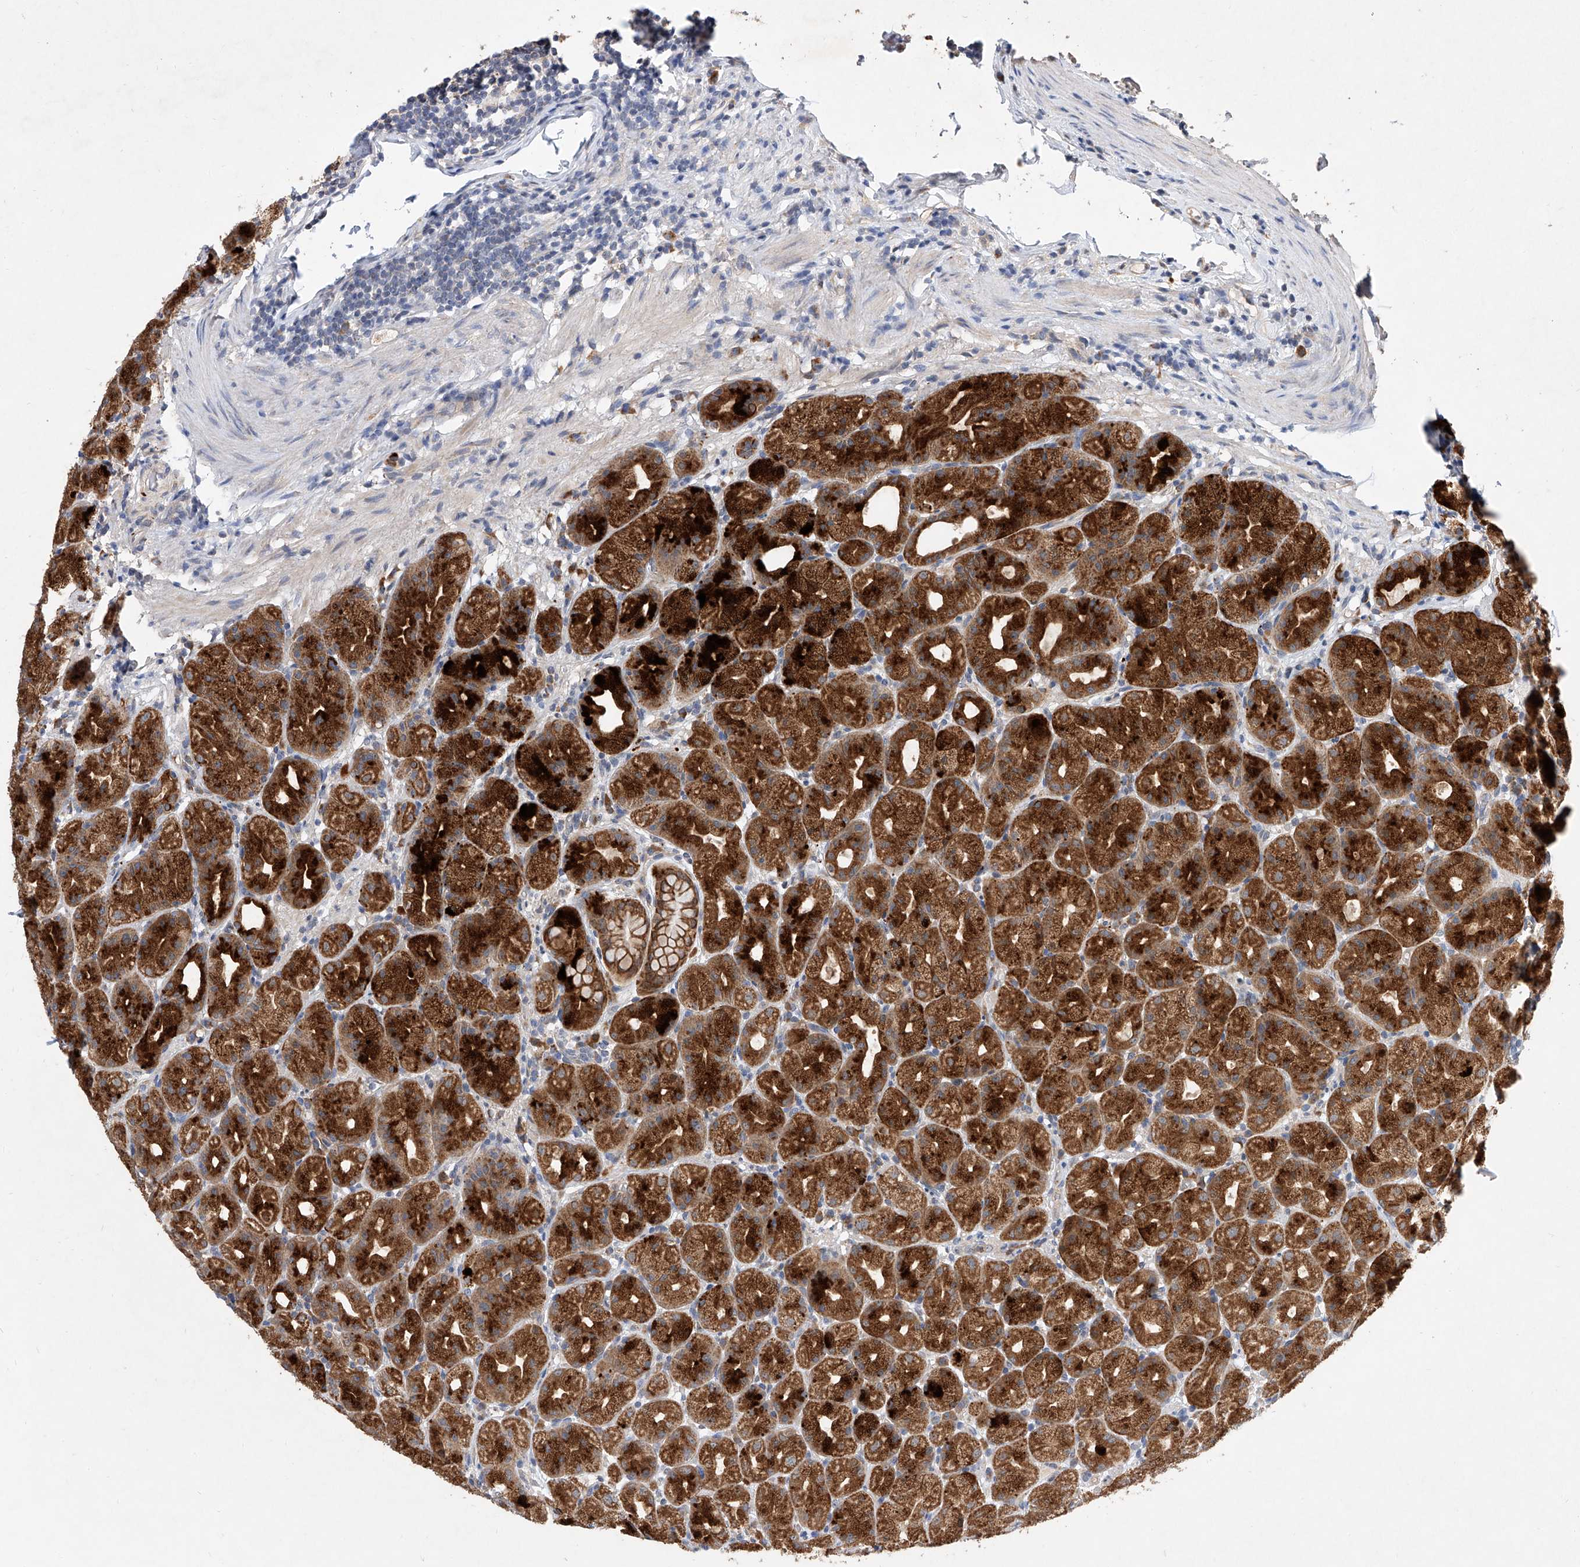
{"staining": {"intensity": "strong", "quantity": ">75%", "location": "cytoplasmic/membranous"}, "tissue": "stomach", "cell_type": "Glandular cells", "image_type": "normal", "snomed": [{"axis": "morphology", "description": "Normal tissue, NOS"}, {"axis": "topography", "description": "Stomach, upper"}], "caption": "Benign stomach exhibits strong cytoplasmic/membranous expression in about >75% of glandular cells.", "gene": "MFSD4B", "patient": {"sex": "male", "age": 68}}